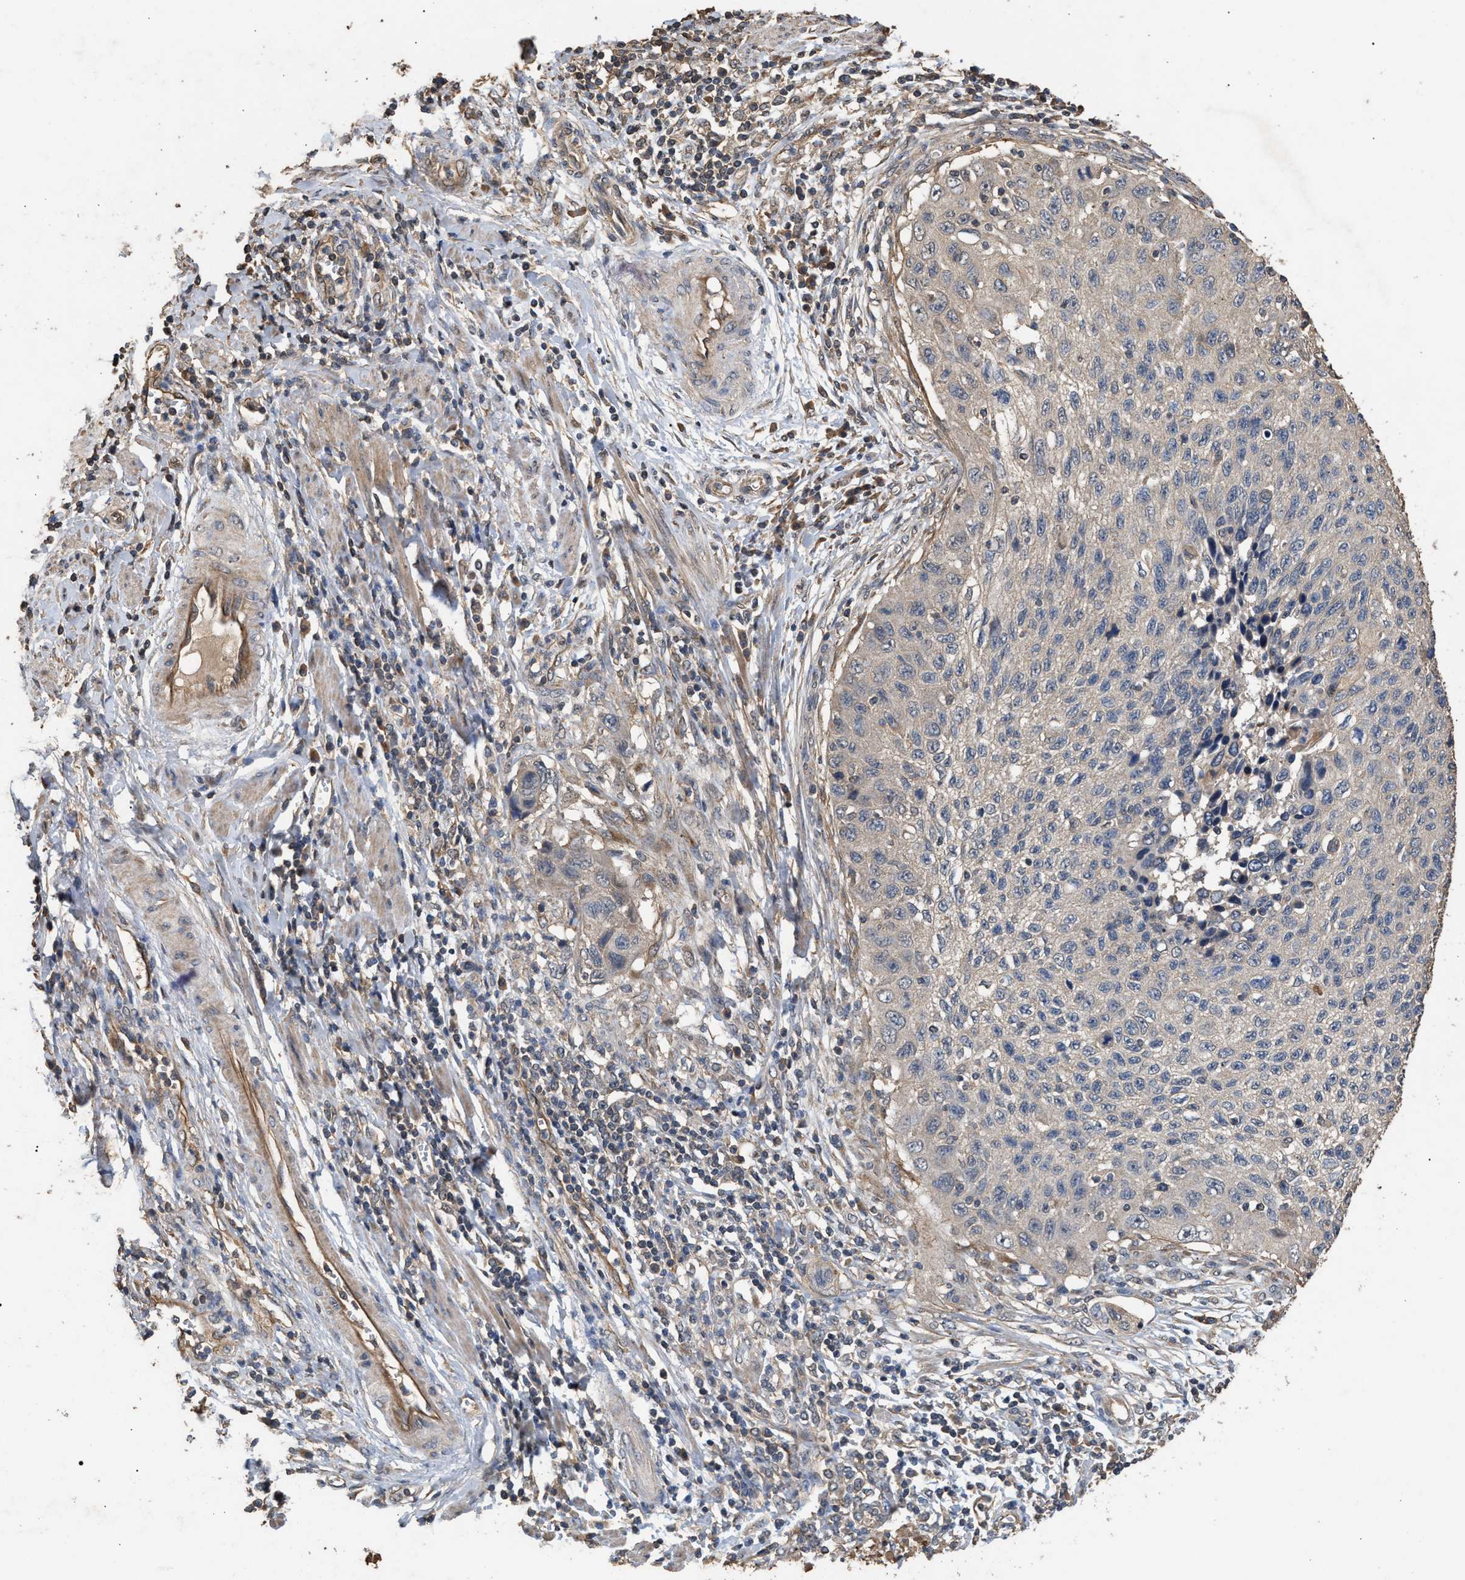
{"staining": {"intensity": "weak", "quantity": "<25%", "location": "cytoplasmic/membranous"}, "tissue": "cervical cancer", "cell_type": "Tumor cells", "image_type": "cancer", "snomed": [{"axis": "morphology", "description": "Squamous cell carcinoma, NOS"}, {"axis": "topography", "description": "Cervix"}], "caption": "Cervical cancer (squamous cell carcinoma) was stained to show a protein in brown. There is no significant positivity in tumor cells.", "gene": "HTRA3", "patient": {"sex": "female", "age": 53}}